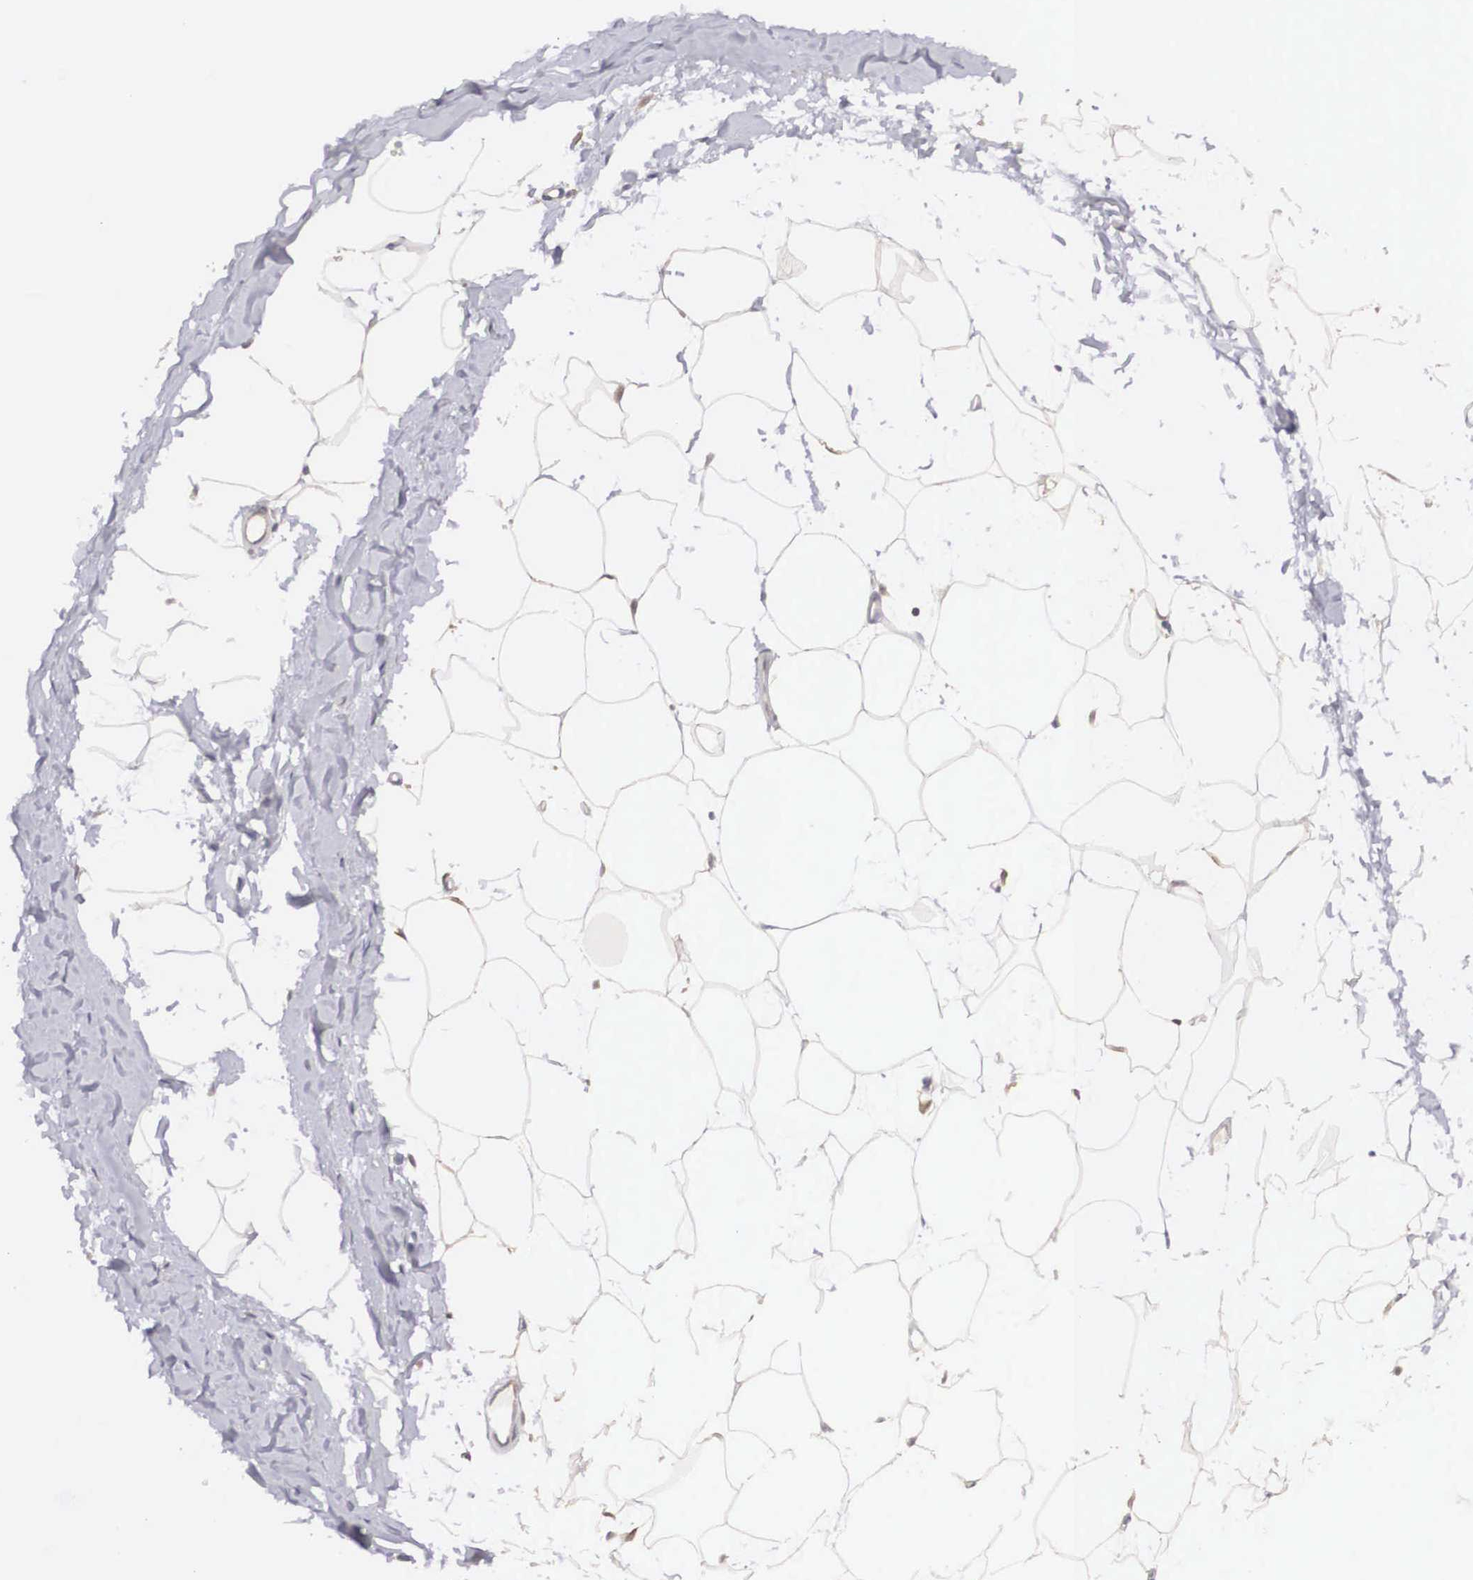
{"staining": {"intensity": "moderate", "quantity": "<25%", "location": "cytoplasmic/membranous"}, "tissue": "adipose tissue", "cell_type": "Adipocytes", "image_type": "normal", "snomed": [{"axis": "morphology", "description": "Normal tissue, NOS"}, {"axis": "topography", "description": "Breast"}], "caption": "Adipose tissue stained with DAB (3,3'-diaminobenzidine) IHC displays low levels of moderate cytoplasmic/membranous positivity in about <25% of adipocytes.", "gene": "GRIPAP1", "patient": {"sex": "female", "age": 45}}